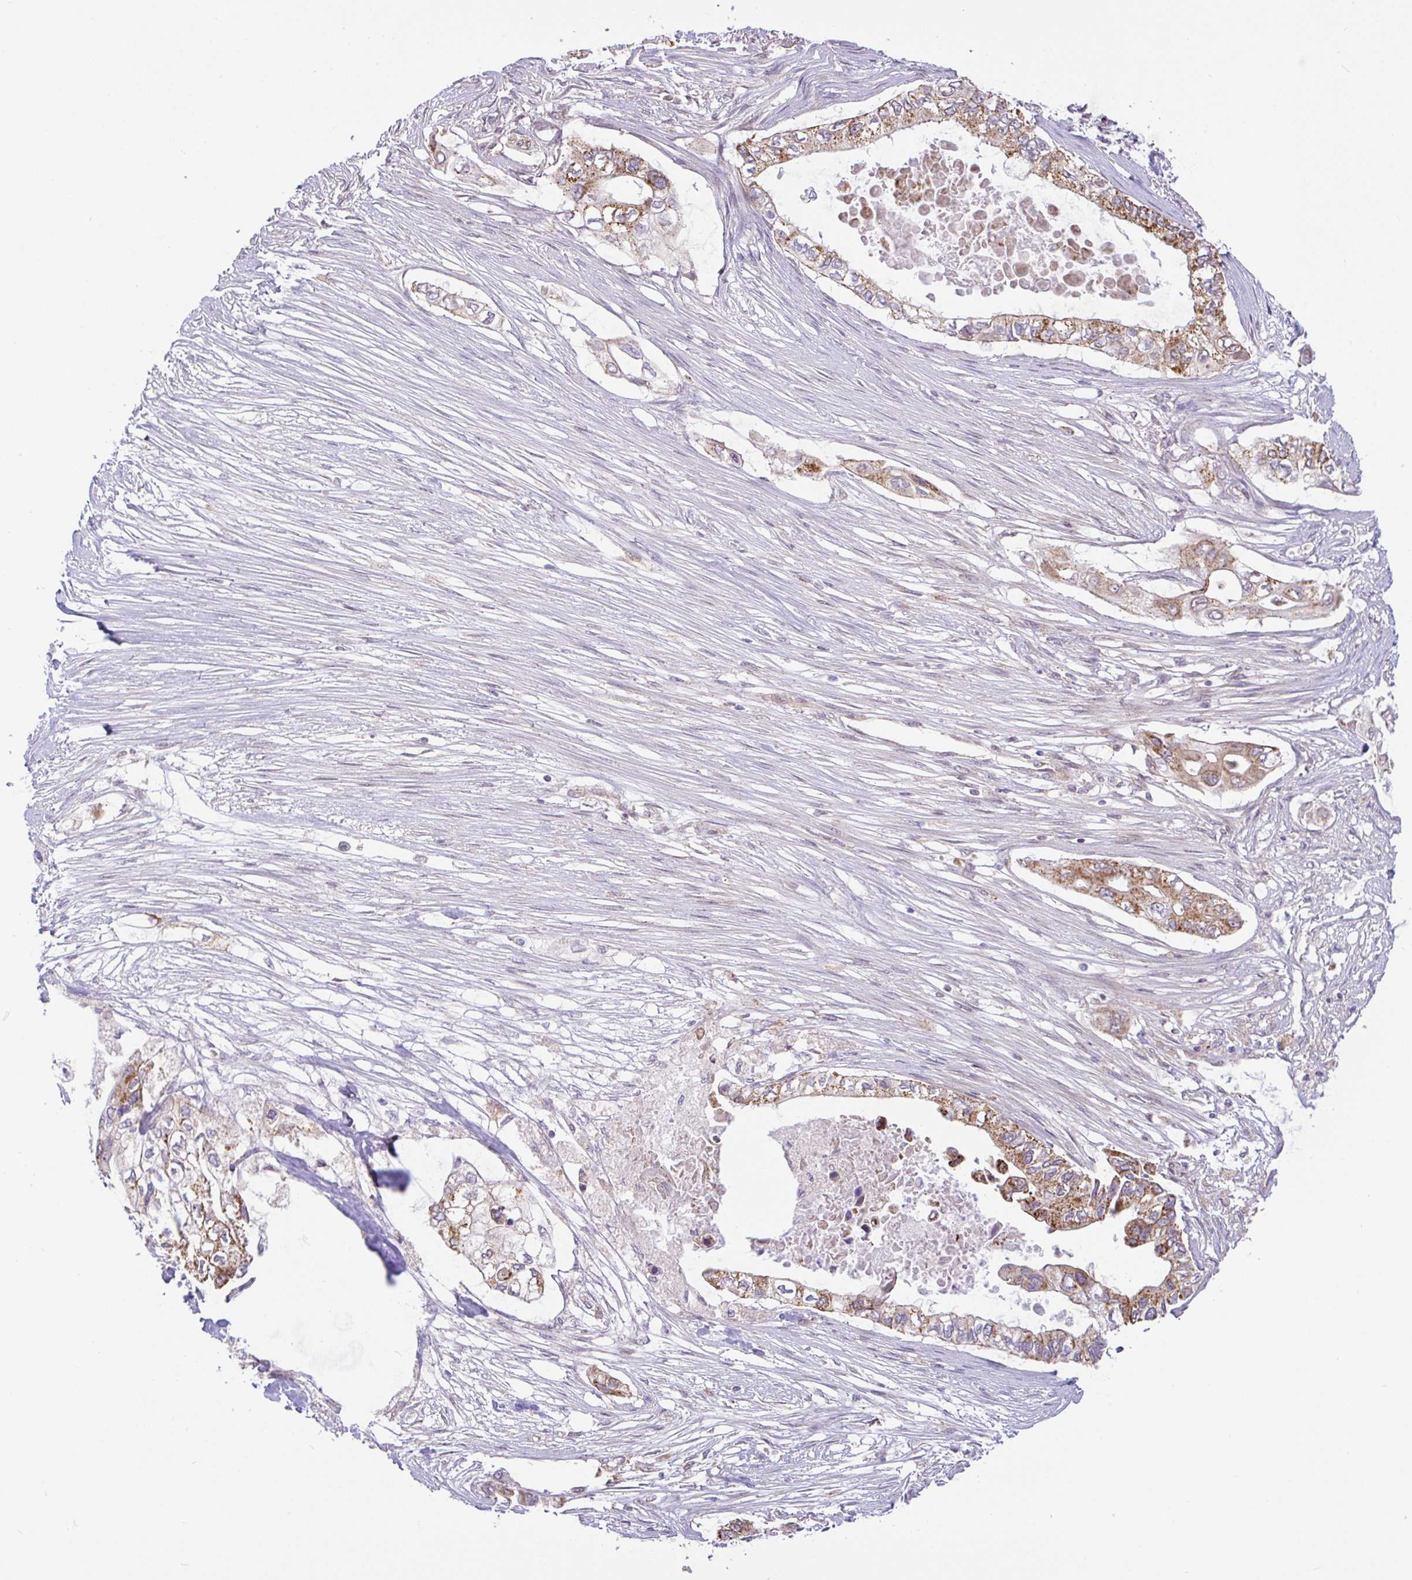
{"staining": {"intensity": "moderate", "quantity": ">75%", "location": "cytoplasmic/membranous"}, "tissue": "pancreatic cancer", "cell_type": "Tumor cells", "image_type": "cancer", "snomed": [{"axis": "morphology", "description": "Adenocarcinoma, NOS"}, {"axis": "topography", "description": "Pancreas"}], "caption": "Moderate cytoplasmic/membranous staining is present in about >75% of tumor cells in pancreatic cancer.", "gene": "DLEU7", "patient": {"sex": "female", "age": 63}}